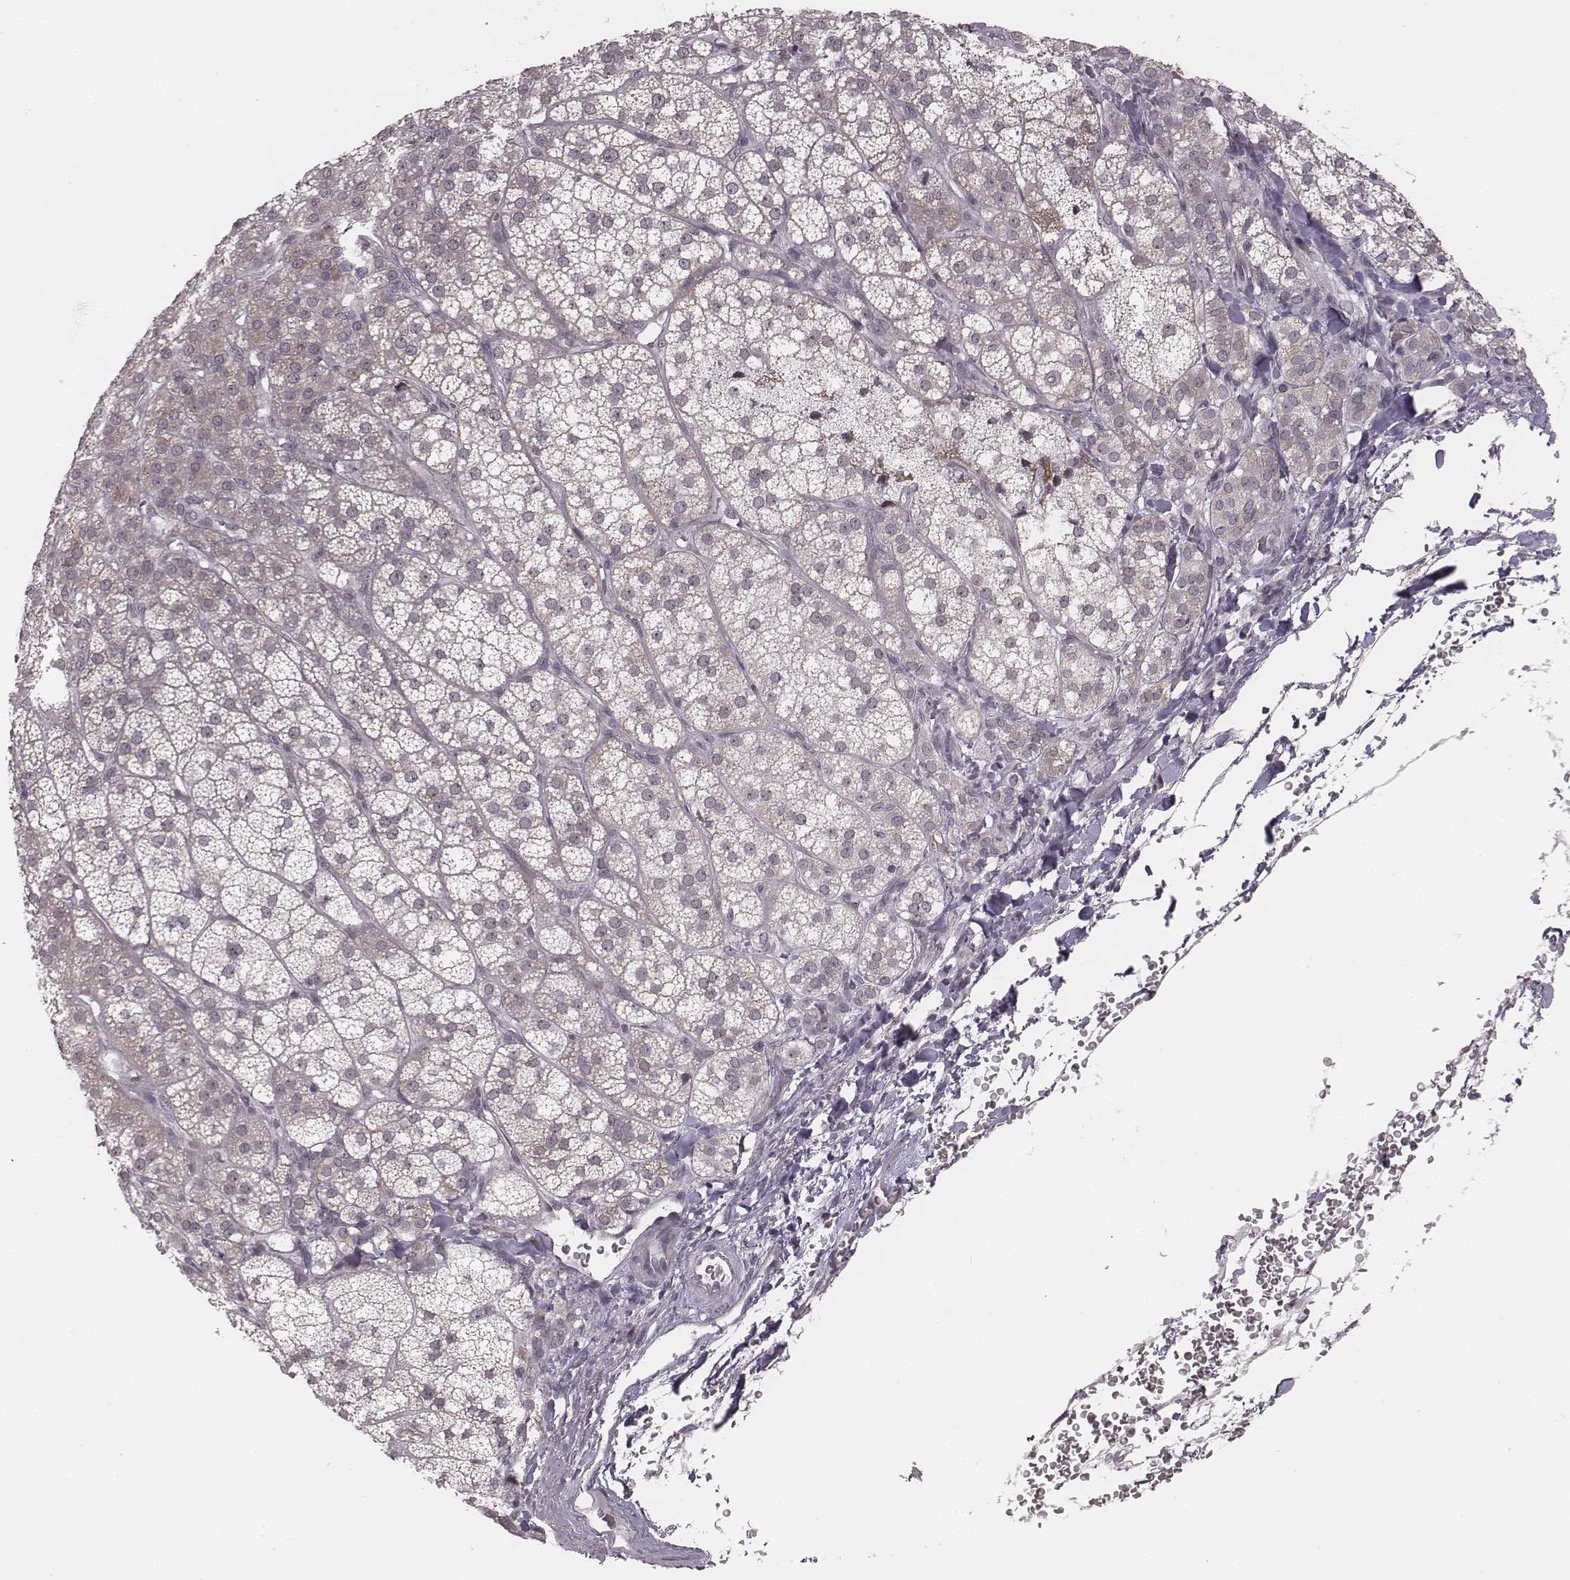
{"staining": {"intensity": "weak", "quantity": "<25%", "location": "cytoplasmic/membranous"}, "tissue": "adrenal gland", "cell_type": "Glandular cells", "image_type": "normal", "snomed": [{"axis": "morphology", "description": "Normal tissue, NOS"}, {"axis": "topography", "description": "Adrenal gland"}], "caption": "Immunohistochemistry (IHC) histopathology image of normal adrenal gland: adrenal gland stained with DAB (3,3'-diaminobenzidine) demonstrates no significant protein expression in glandular cells.", "gene": "RPGRIP1", "patient": {"sex": "female", "age": 60}}